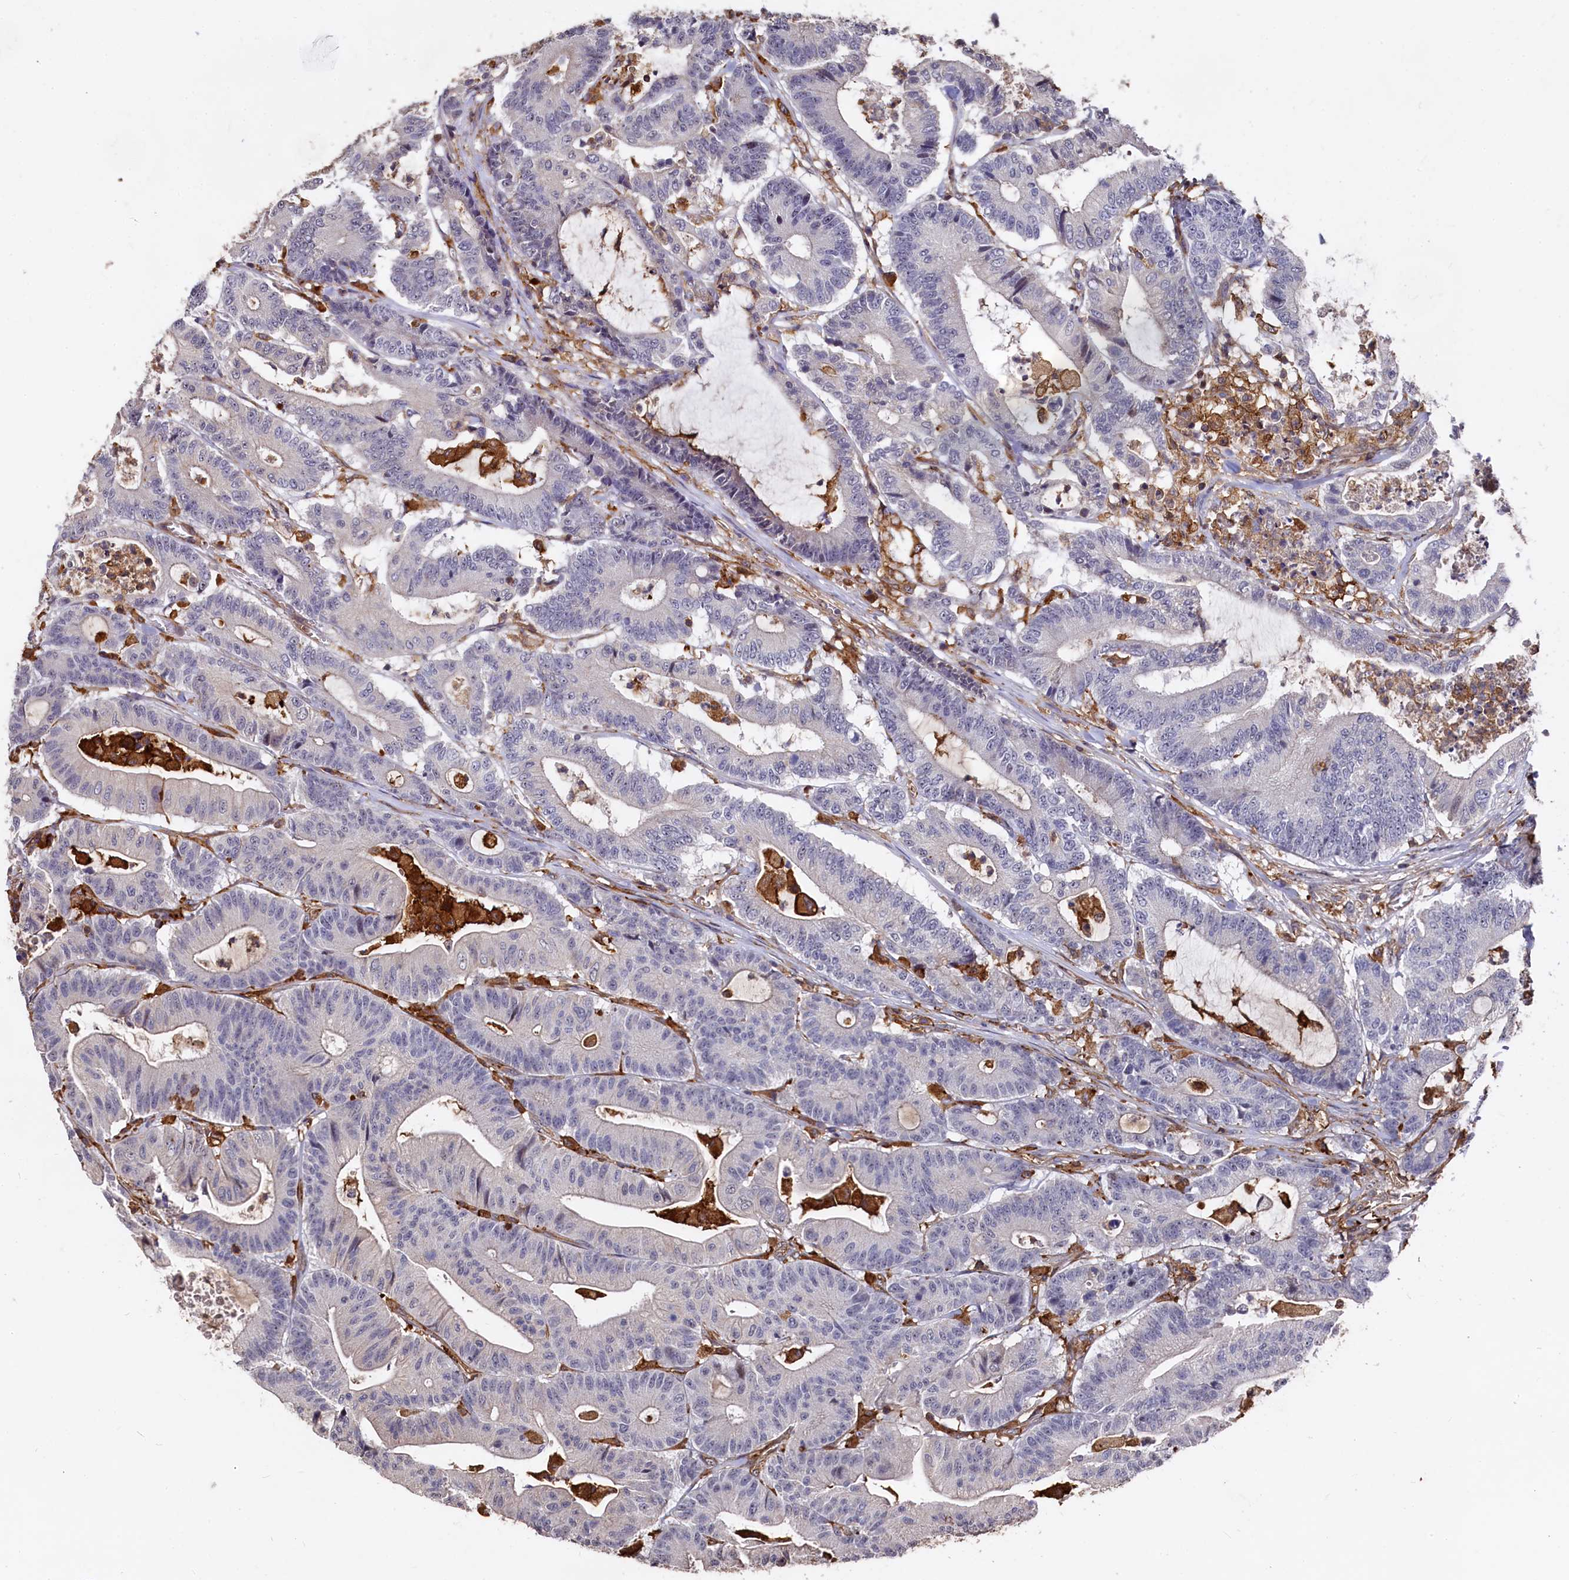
{"staining": {"intensity": "negative", "quantity": "none", "location": "none"}, "tissue": "colorectal cancer", "cell_type": "Tumor cells", "image_type": "cancer", "snomed": [{"axis": "morphology", "description": "Adenocarcinoma, NOS"}, {"axis": "topography", "description": "Colon"}], "caption": "Protein analysis of colorectal cancer (adenocarcinoma) reveals no significant positivity in tumor cells.", "gene": "PLEKHO2", "patient": {"sex": "female", "age": 84}}